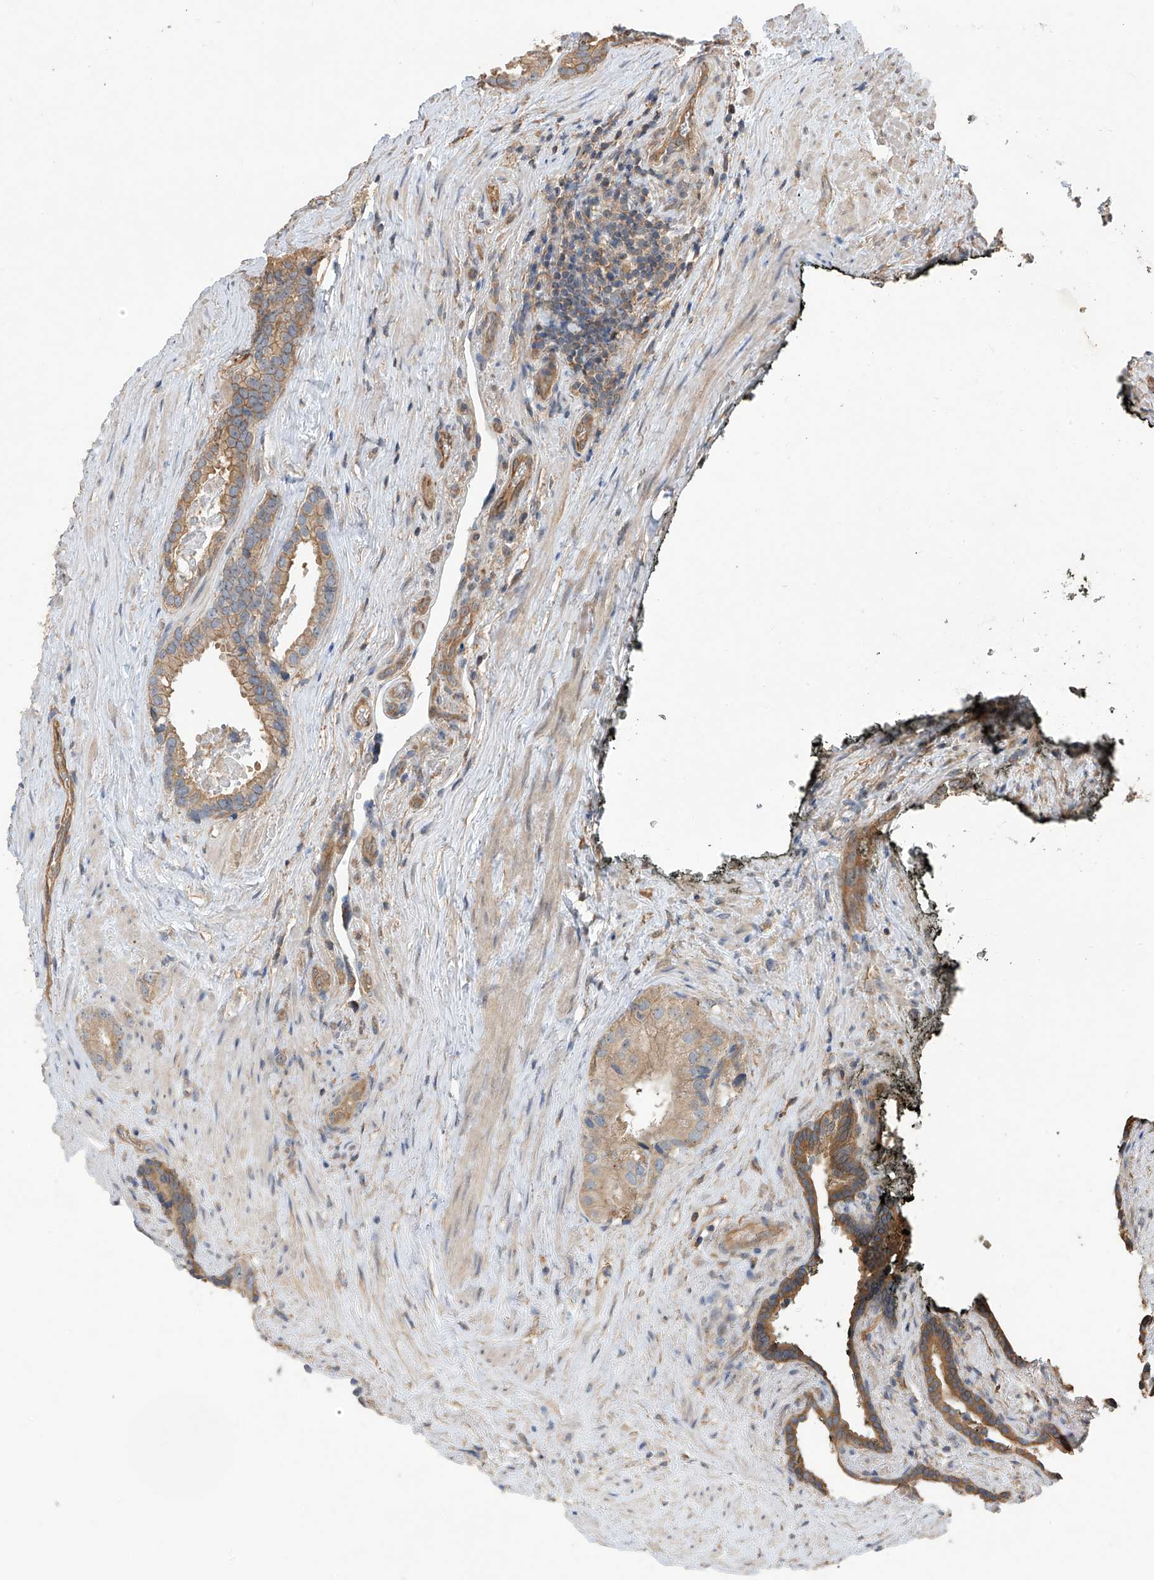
{"staining": {"intensity": "moderate", "quantity": ">75%", "location": "cytoplasmic/membranous"}, "tissue": "prostate cancer", "cell_type": "Tumor cells", "image_type": "cancer", "snomed": [{"axis": "morphology", "description": "Adenocarcinoma, Low grade"}, {"axis": "topography", "description": "Prostate"}], "caption": "Tumor cells exhibit medium levels of moderate cytoplasmic/membranous staining in approximately >75% of cells in prostate cancer.", "gene": "AGBL5", "patient": {"sex": "male", "age": 71}}